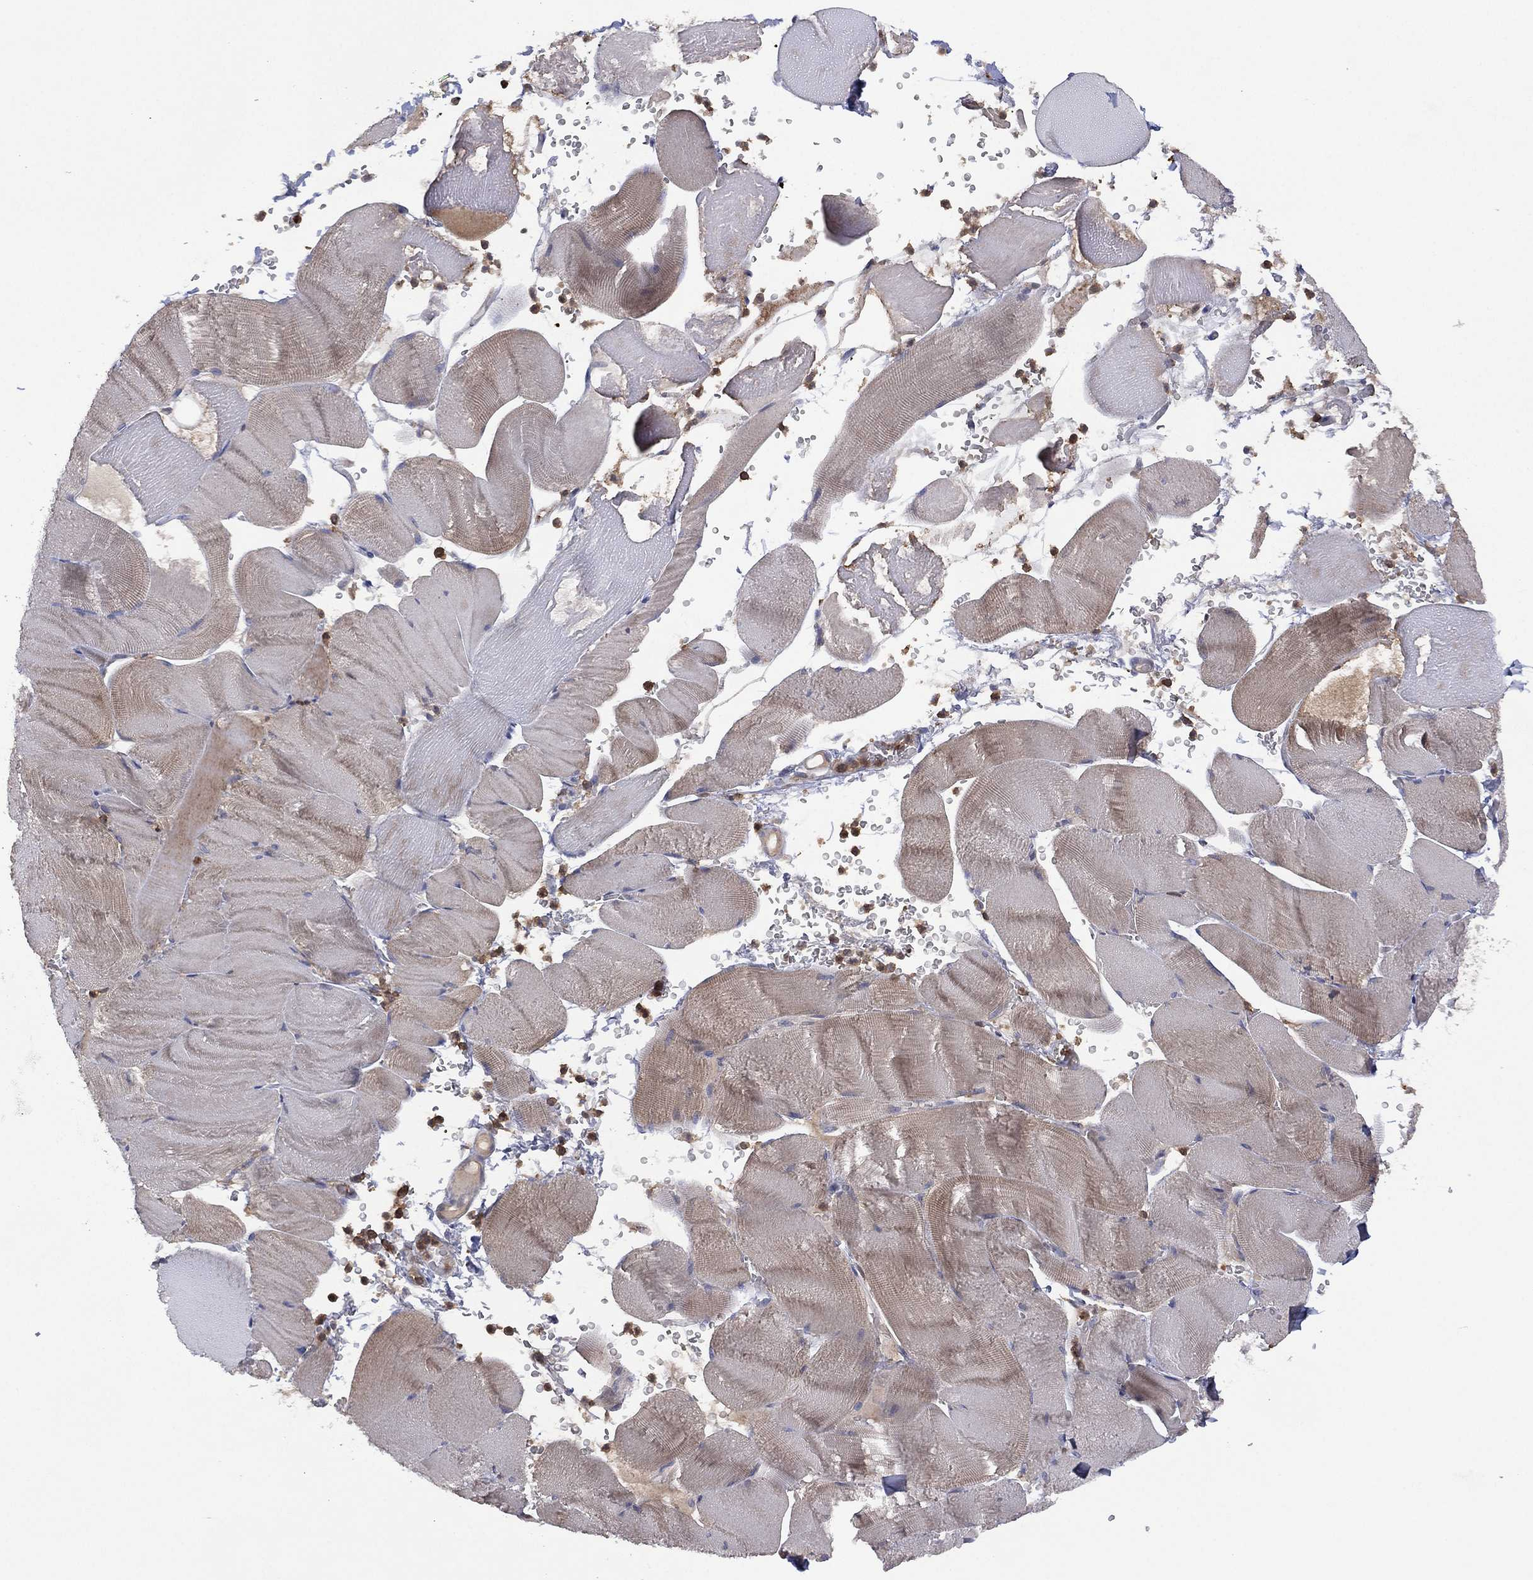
{"staining": {"intensity": "weak", "quantity": "25%-75%", "location": "cytoplasmic/membranous"}, "tissue": "skeletal muscle", "cell_type": "Myocytes", "image_type": "normal", "snomed": [{"axis": "morphology", "description": "Normal tissue, NOS"}, {"axis": "topography", "description": "Skeletal muscle"}], "caption": "Immunohistochemical staining of normal human skeletal muscle reveals 25%-75% levels of weak cytoplasmic/membranous protein staining in about 25%-75% of myocytes.", "gene": "DOCK8", "patient": {"sex": "male", "age": 56}}